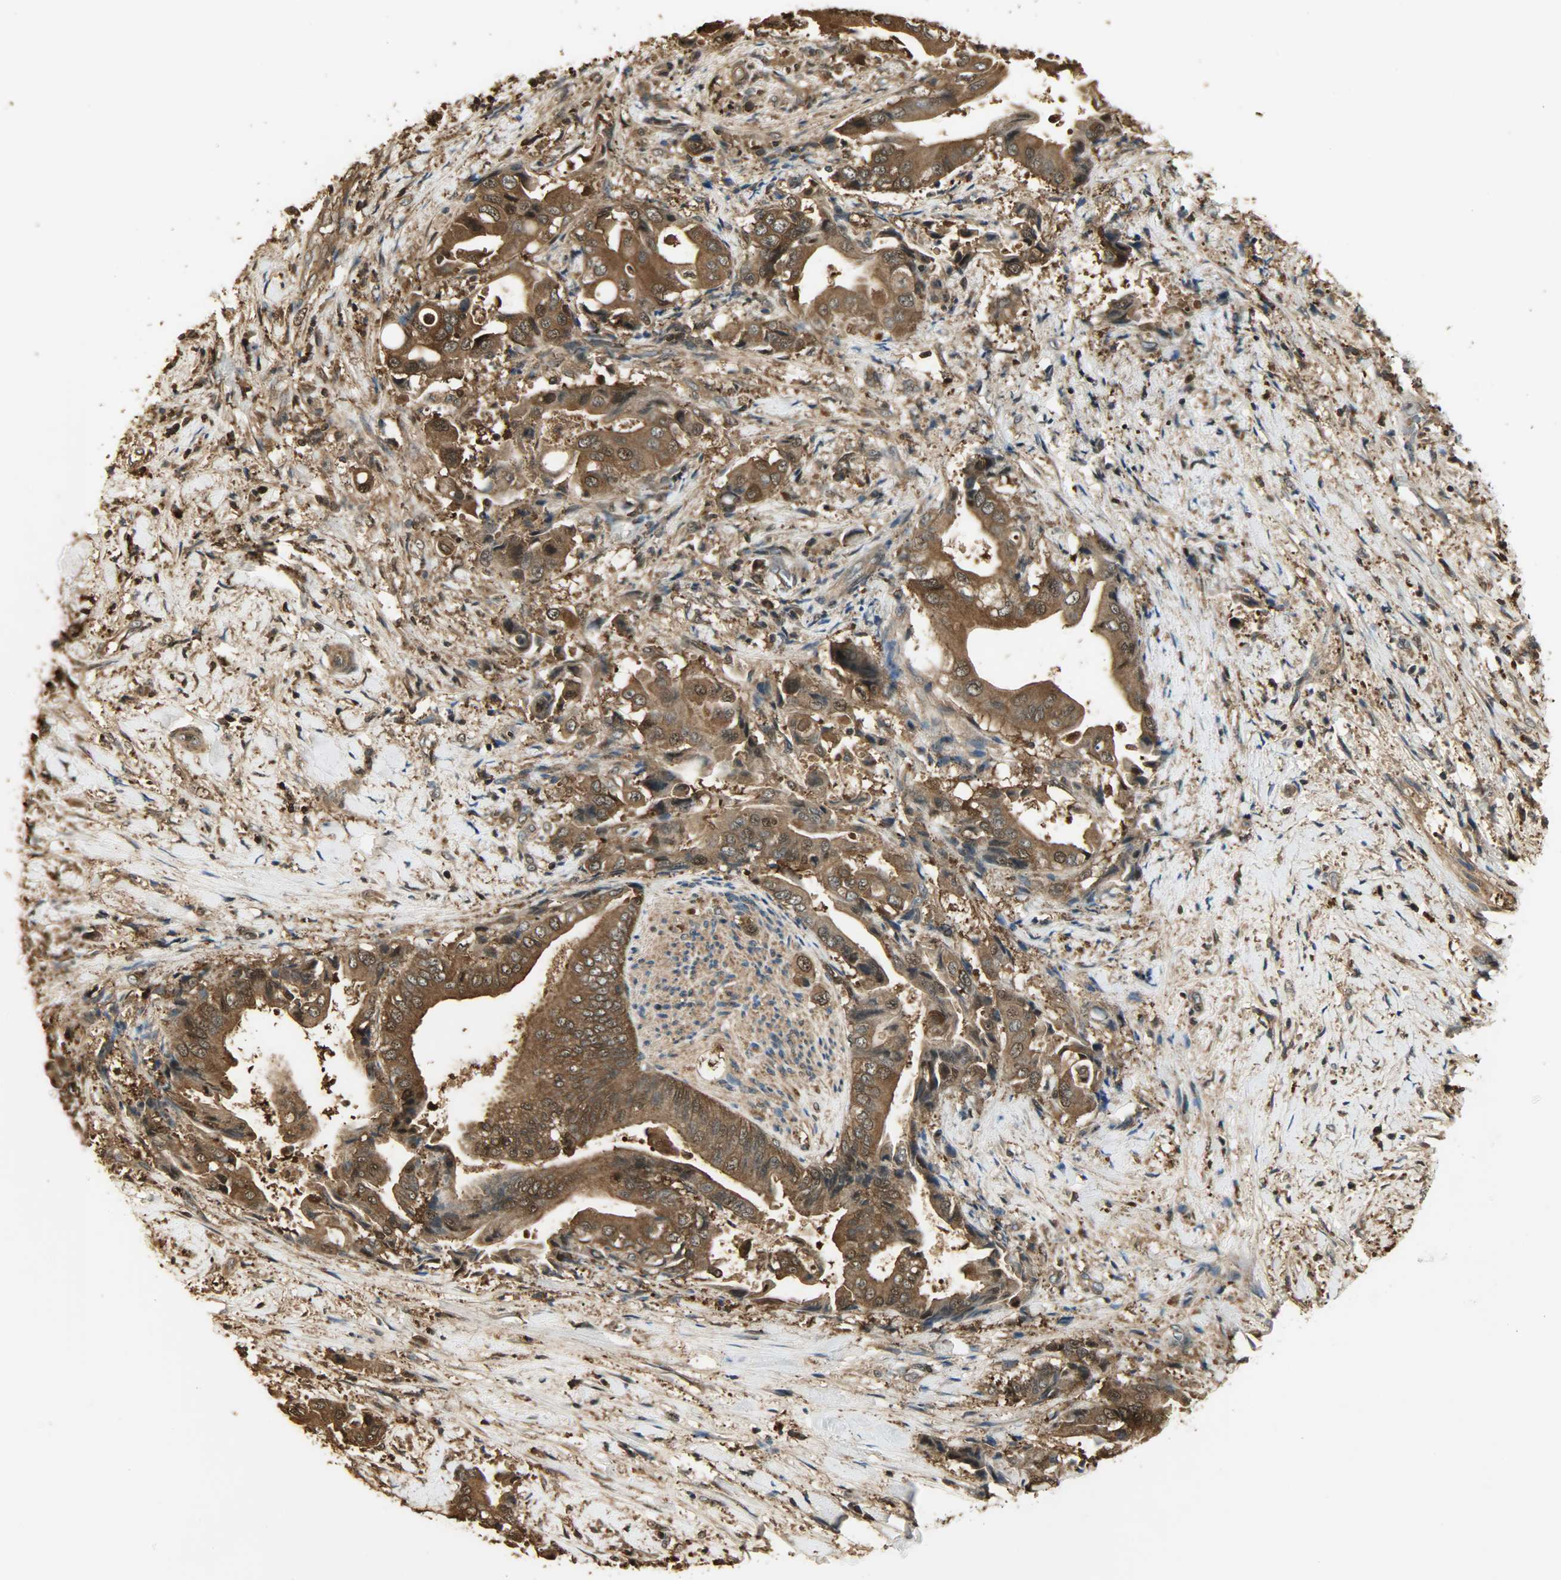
{"staining": {"intensity": "strong", "quantity": ">75%", "location": "cytoplasmic/membranous,nuclear"}, "tissue": "liver cancer", "cell_type": "Tumor cells", "image_type": "cancer", "snomed": [{"axis": "morphology", "description": "Cholangiocarcinoma"}, {"axis": "topography", "description": "Liver"}], "caption": "Cholangiocarcinoma (liver) tissue reveals strong cytoplasmic/membranous and nuclear expression in approximately >75% of tumor cells, visualized by immunohistochemistry.", "gene": "YWHAZ", "patient": {"sex": "male", "age": 58}}